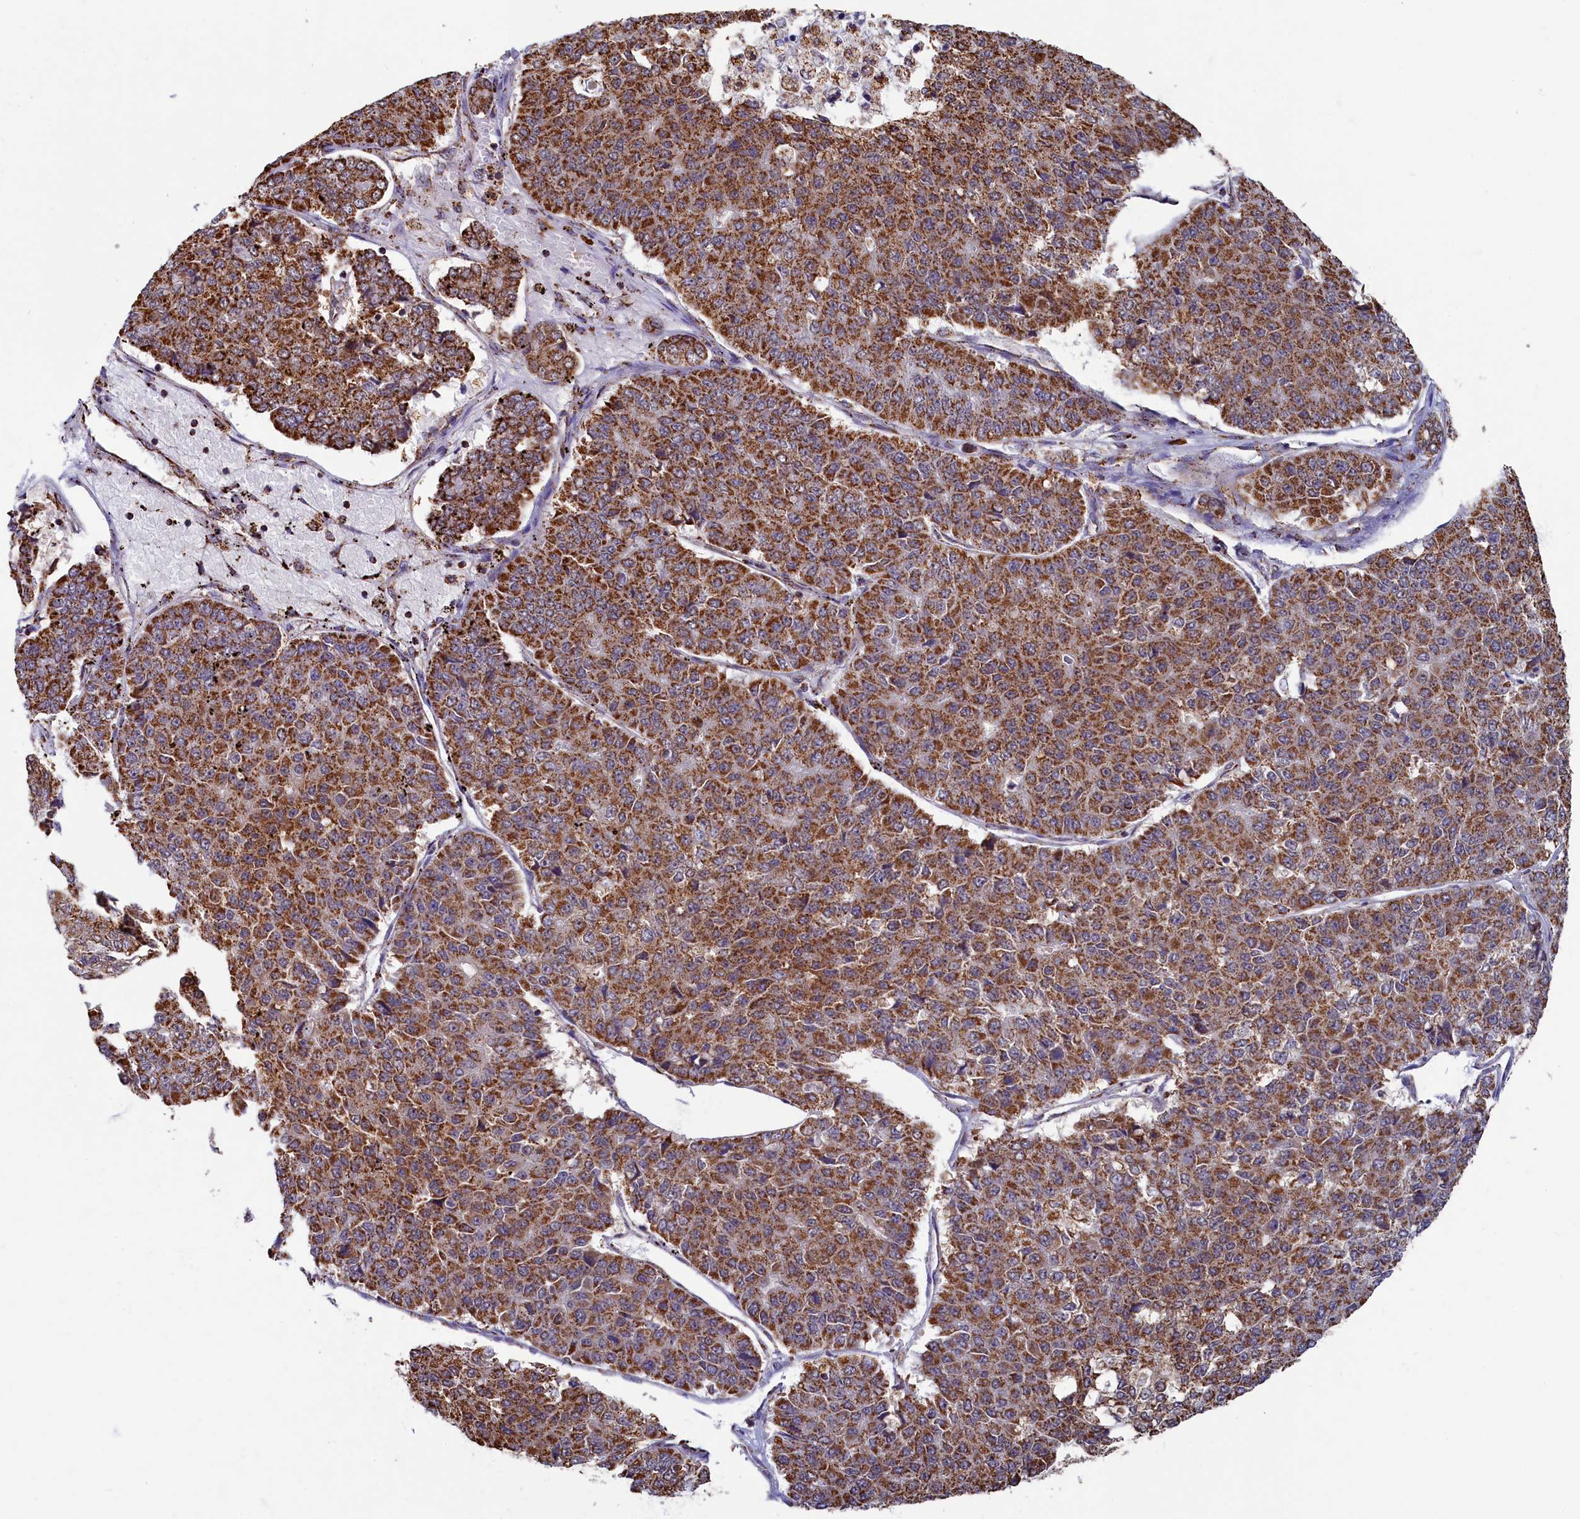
{"staining": {"intensity": "strong", "quantity": ">75%", "location": "cytoplasmic/membranous"}, "tissue": "pancreatic cancer", "cell_type": "Tumor cells", "image_type": "cancer", "snomed": [{"axis": "morphology", "description": "Adenocarcinoma, NOS"}, {"axis": "topography", "description": "Pancreas"}], "caption": "Tumor cells demonstrate strong cytoplasmic/membranous positivity in about >75% of cells in pancreatic cancer. Nuclei are stained in blue.", "gene": "SPR", "patient": {"sex": "male", "age": 50}}